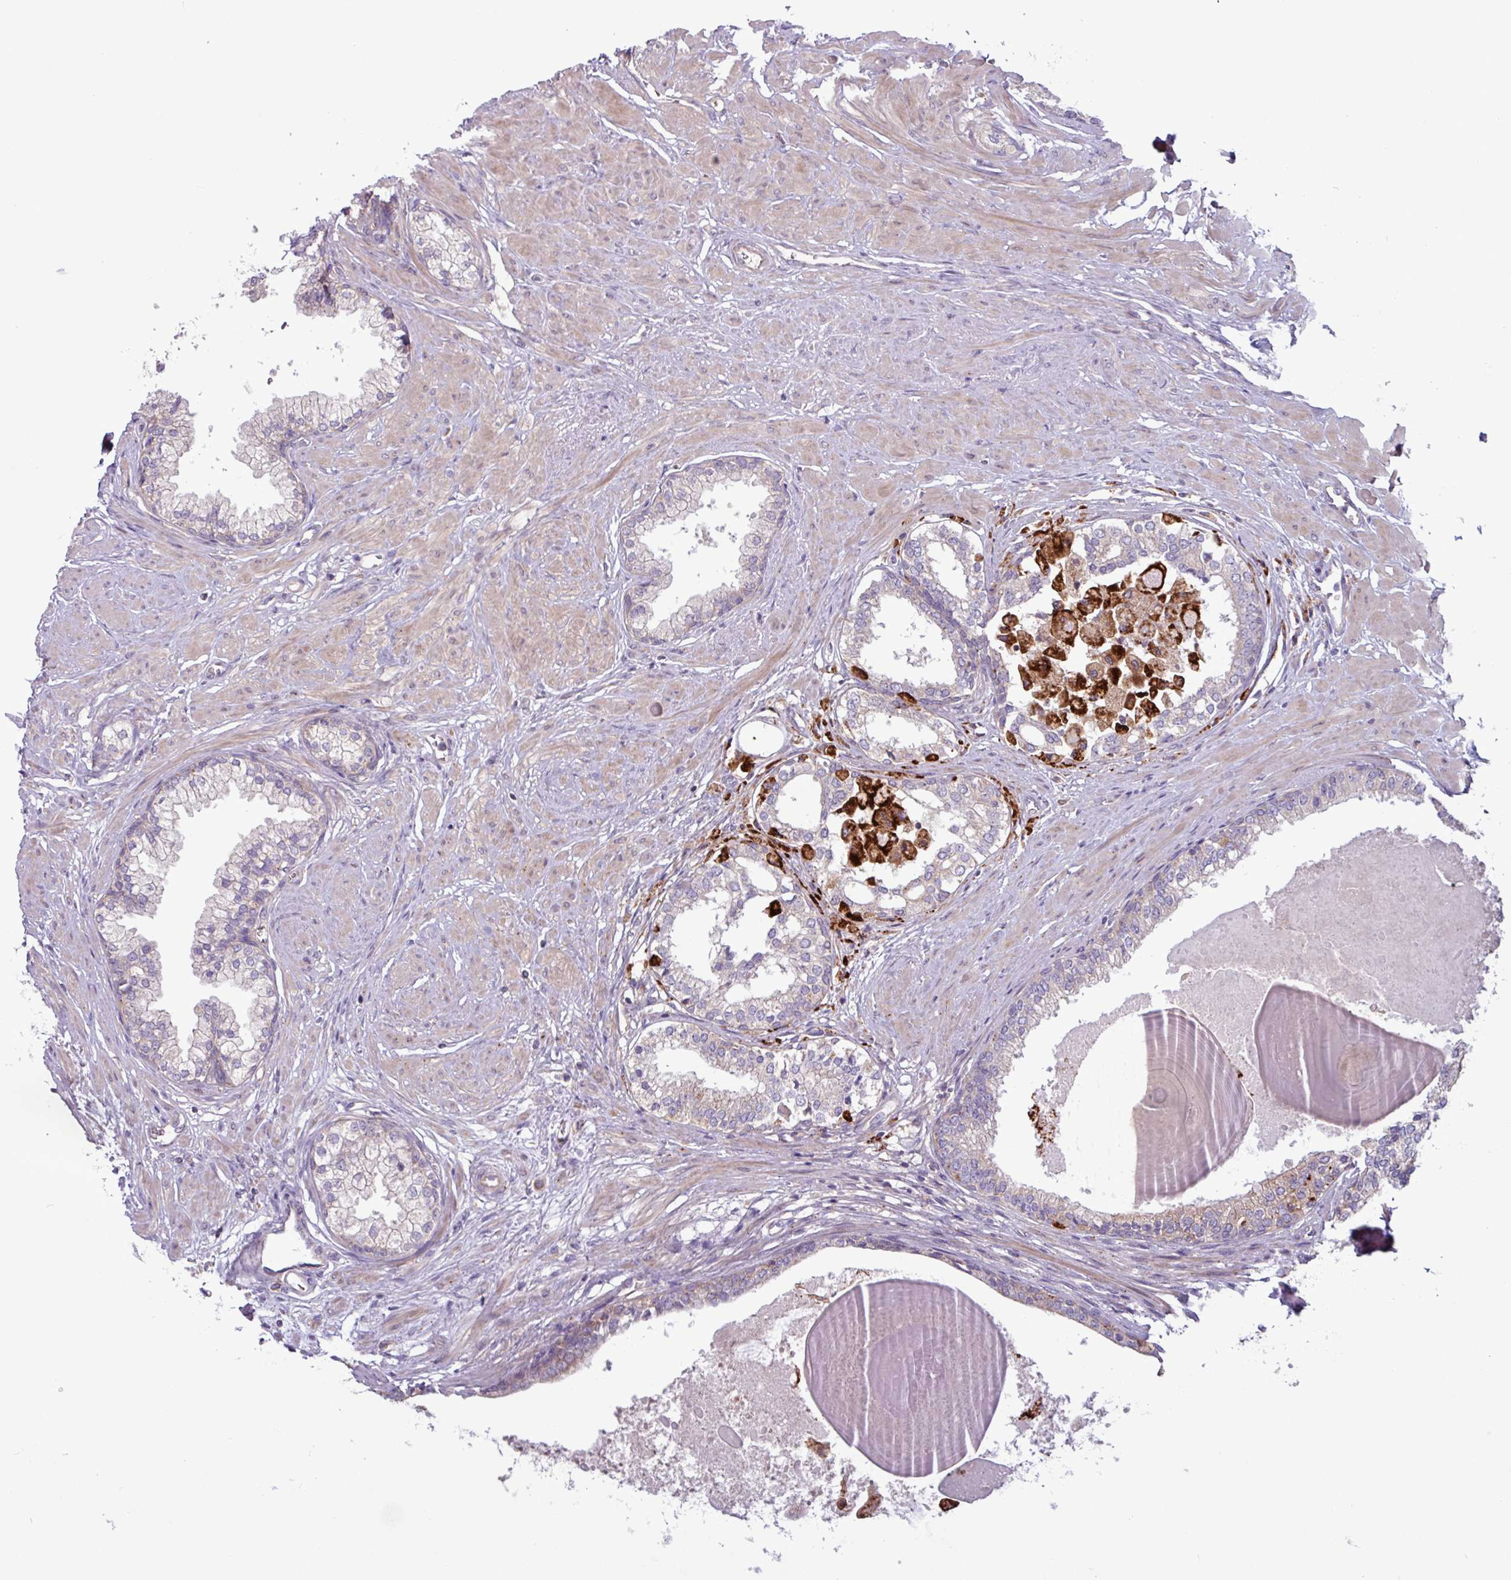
{"staining": {"intensity": "weak", "quantity": "<25%", "location": "cytoplasmic/membranous"}, "tissue": "prostate", "cell_type": "Glandular cells", "image_type": "normal", "snomed": [{"axis": "morphology", "description": "Normal tissue, NOS"}, {"axis": "topography", "description": "Prostate"}], "caption": "Protein analysis of normal prostate demonstrates no significant expression in glandular cells.", "gene": "PLIN2", "patient": {"sex": "male", "age": 57}}